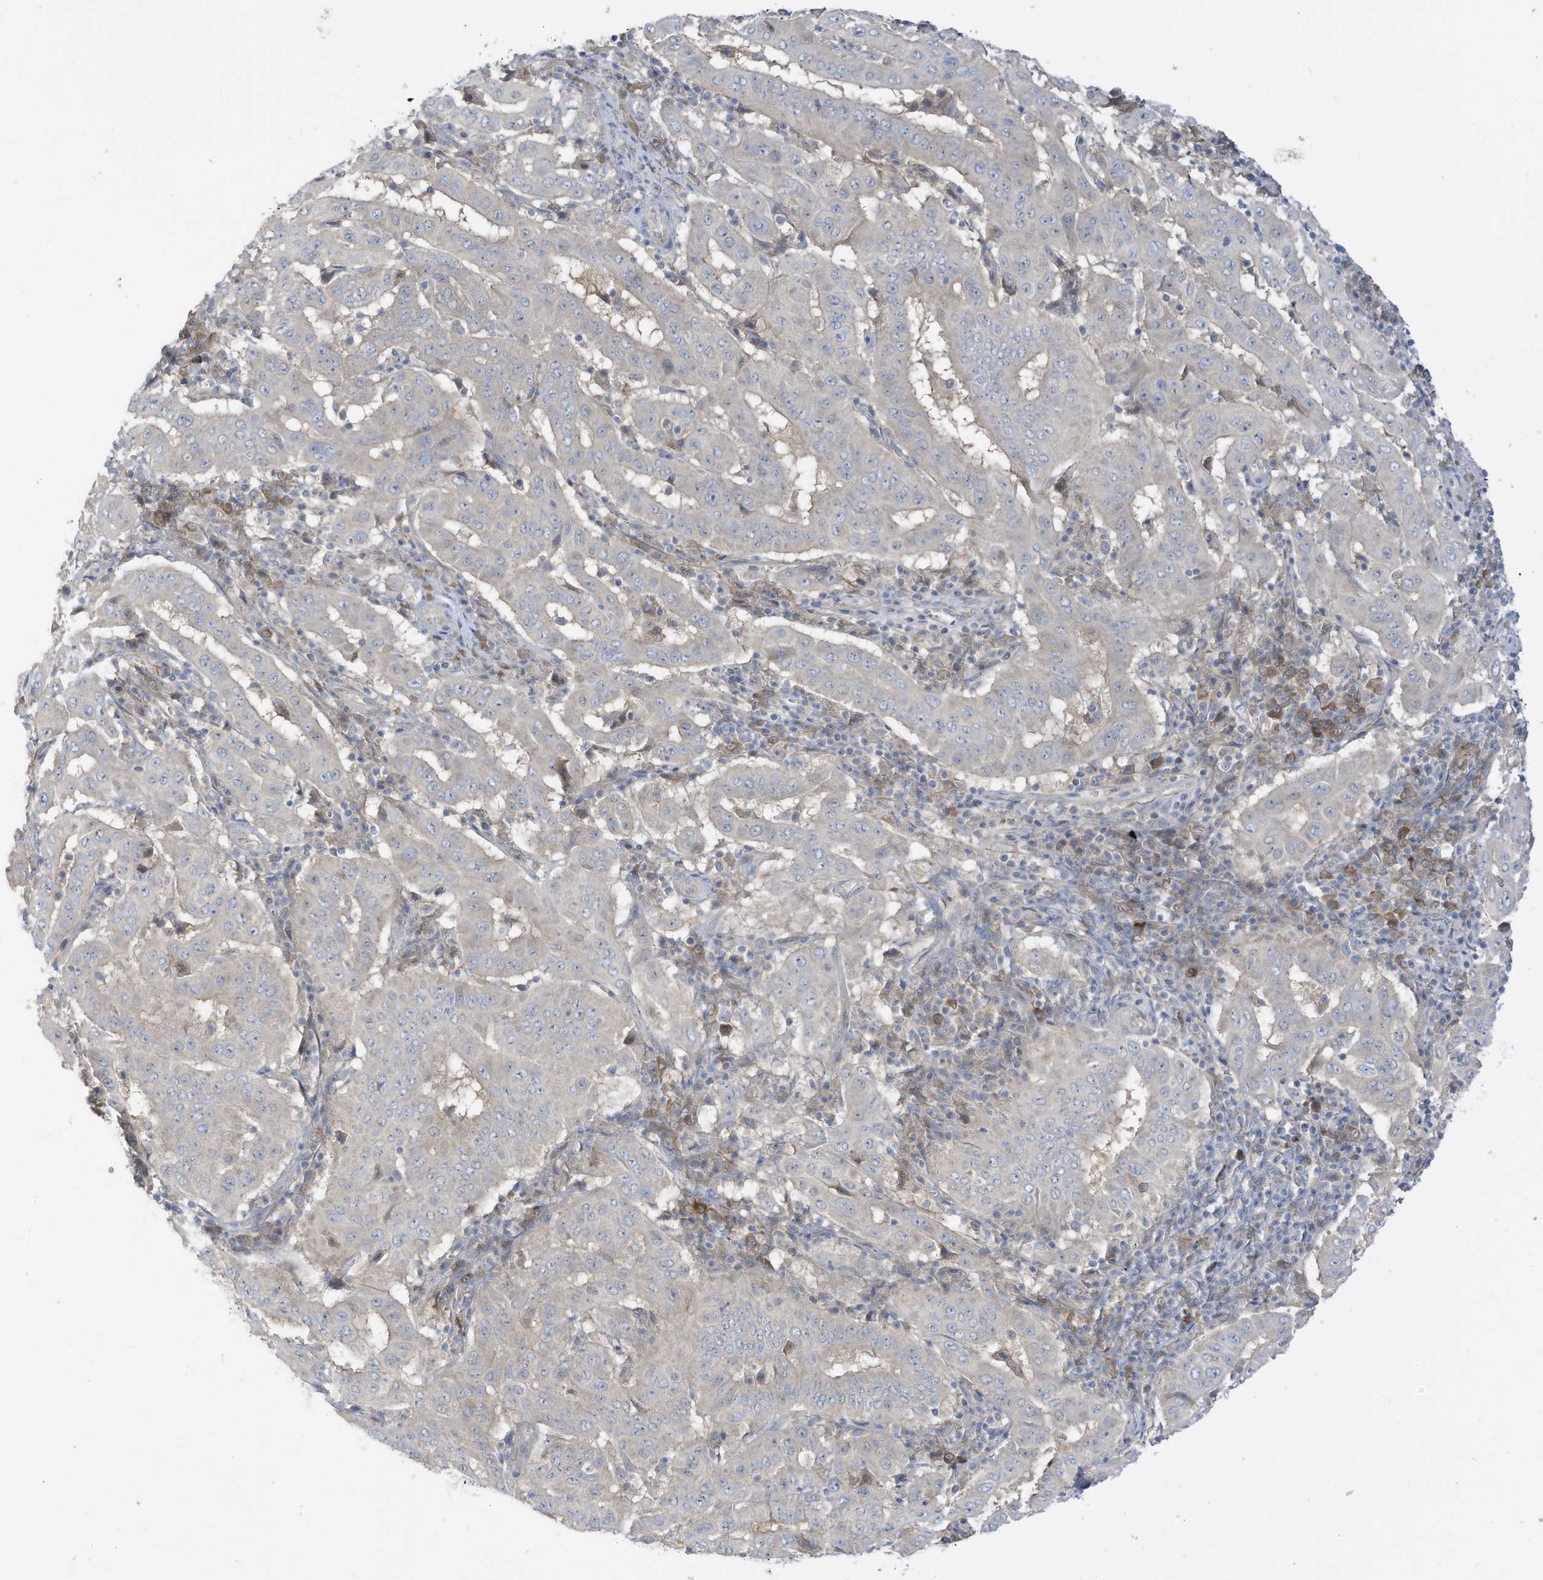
{"staining": {"intensity": "negative", "quantity": "none", "location": "none"}, "tissue": "pancreatic cancer", "cell_type": "Tumor cells", "image_type": "cancer", "snomed": [{"axis": "morphology", "description": "Adenocarcinoma, NOS"}, {"axis": "topography", "description": "Pancreas"}], "caption": "There is no significant staining in tumor cells of pancreatic cancer.", "gene": "LRRN2", "patient": {"sex": "male", "age": 63}}